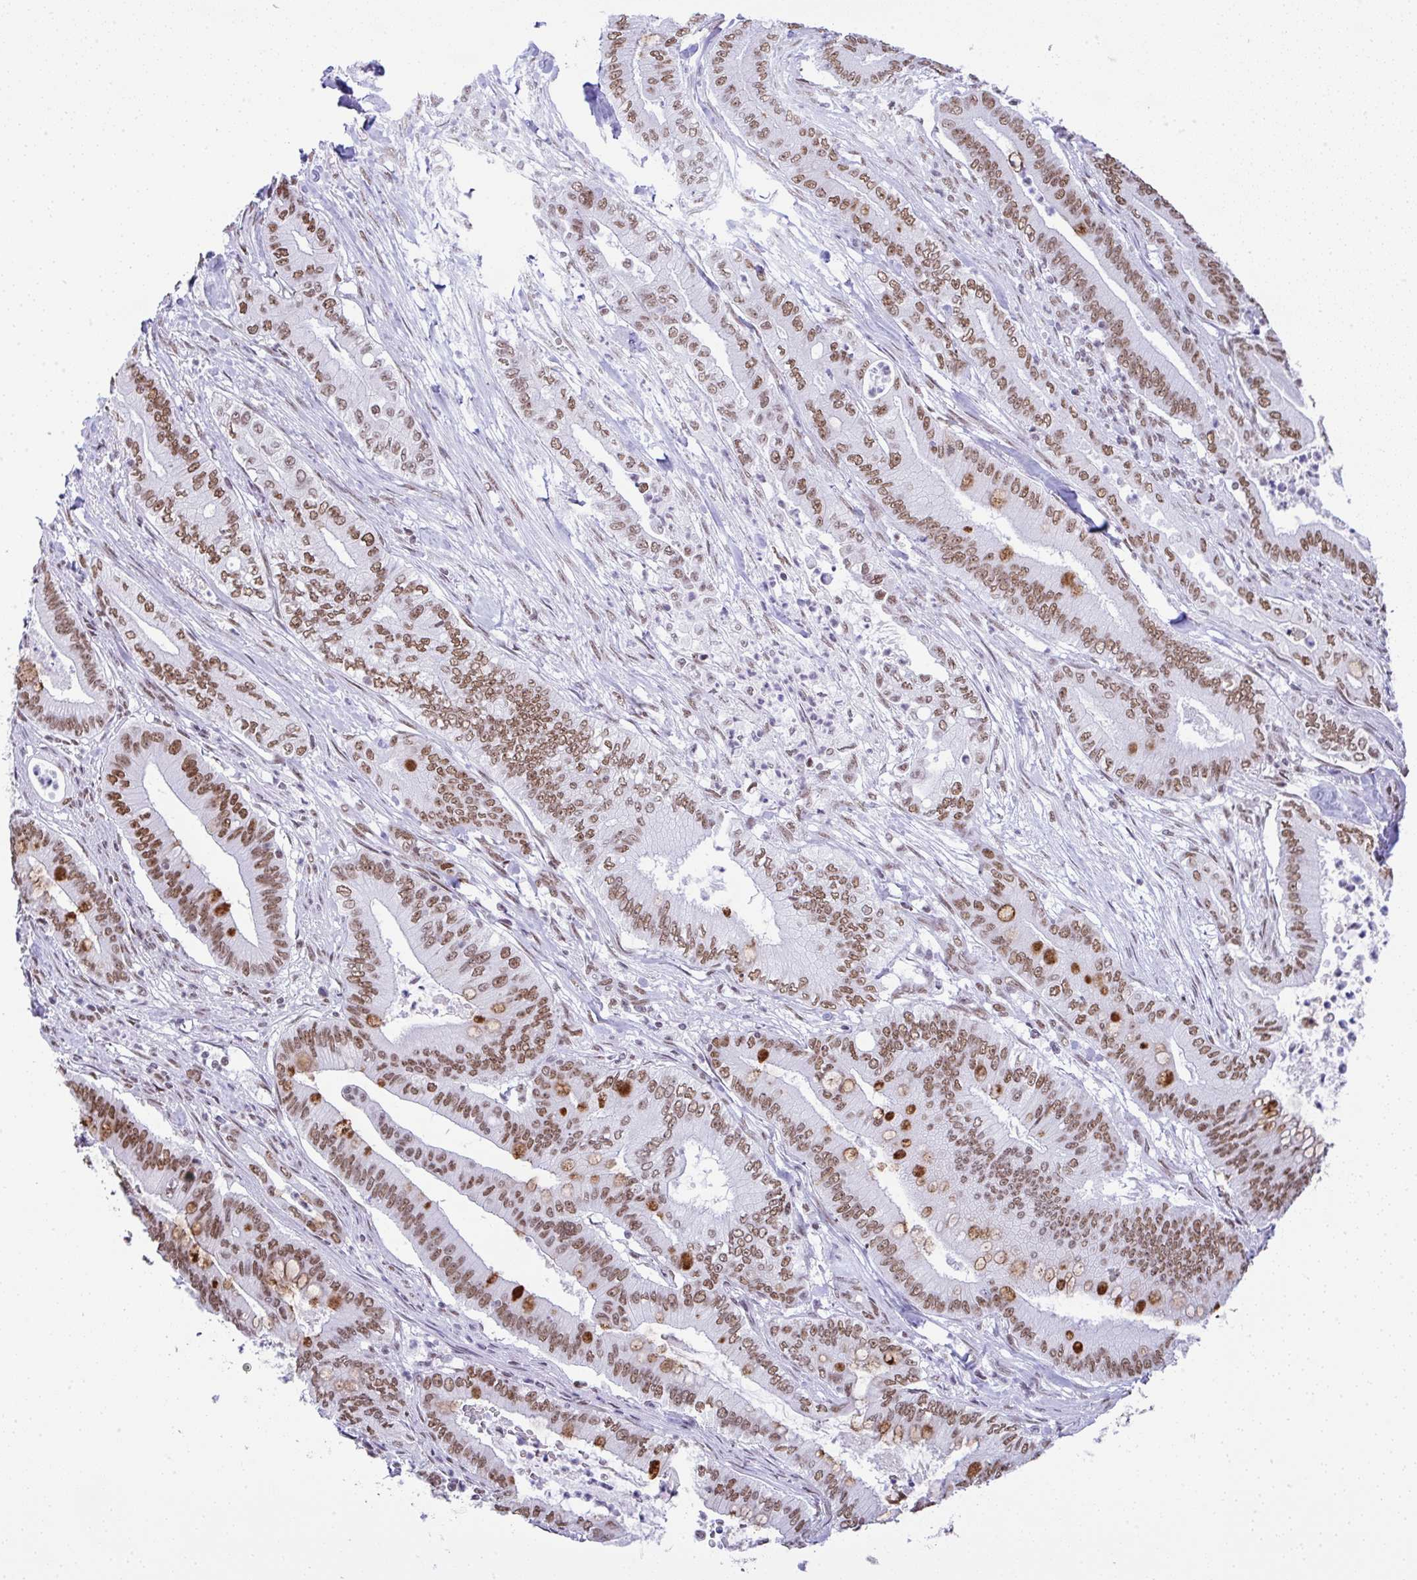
{"staining": {"intensity": "moderate", "quantity": ">75%", "location": "nuclear"}, "tissue": "pancreatic cancer", "cell_type": "Tumor cells", "image_type": "cancer", "snomed": [{"axis": "morphology", "description": "Adenocarcinoma, NOS"}, {"axis": "topography", "description": "Pancreas"}], "caption": "Brown immunohistochemical staining in human pancreatic adenocarcinoma demonstrates moderate nuclear staining in about >75% of tumor cells.", "gene": "DDX52", "patient": {"sex": "male", "age": 71}}